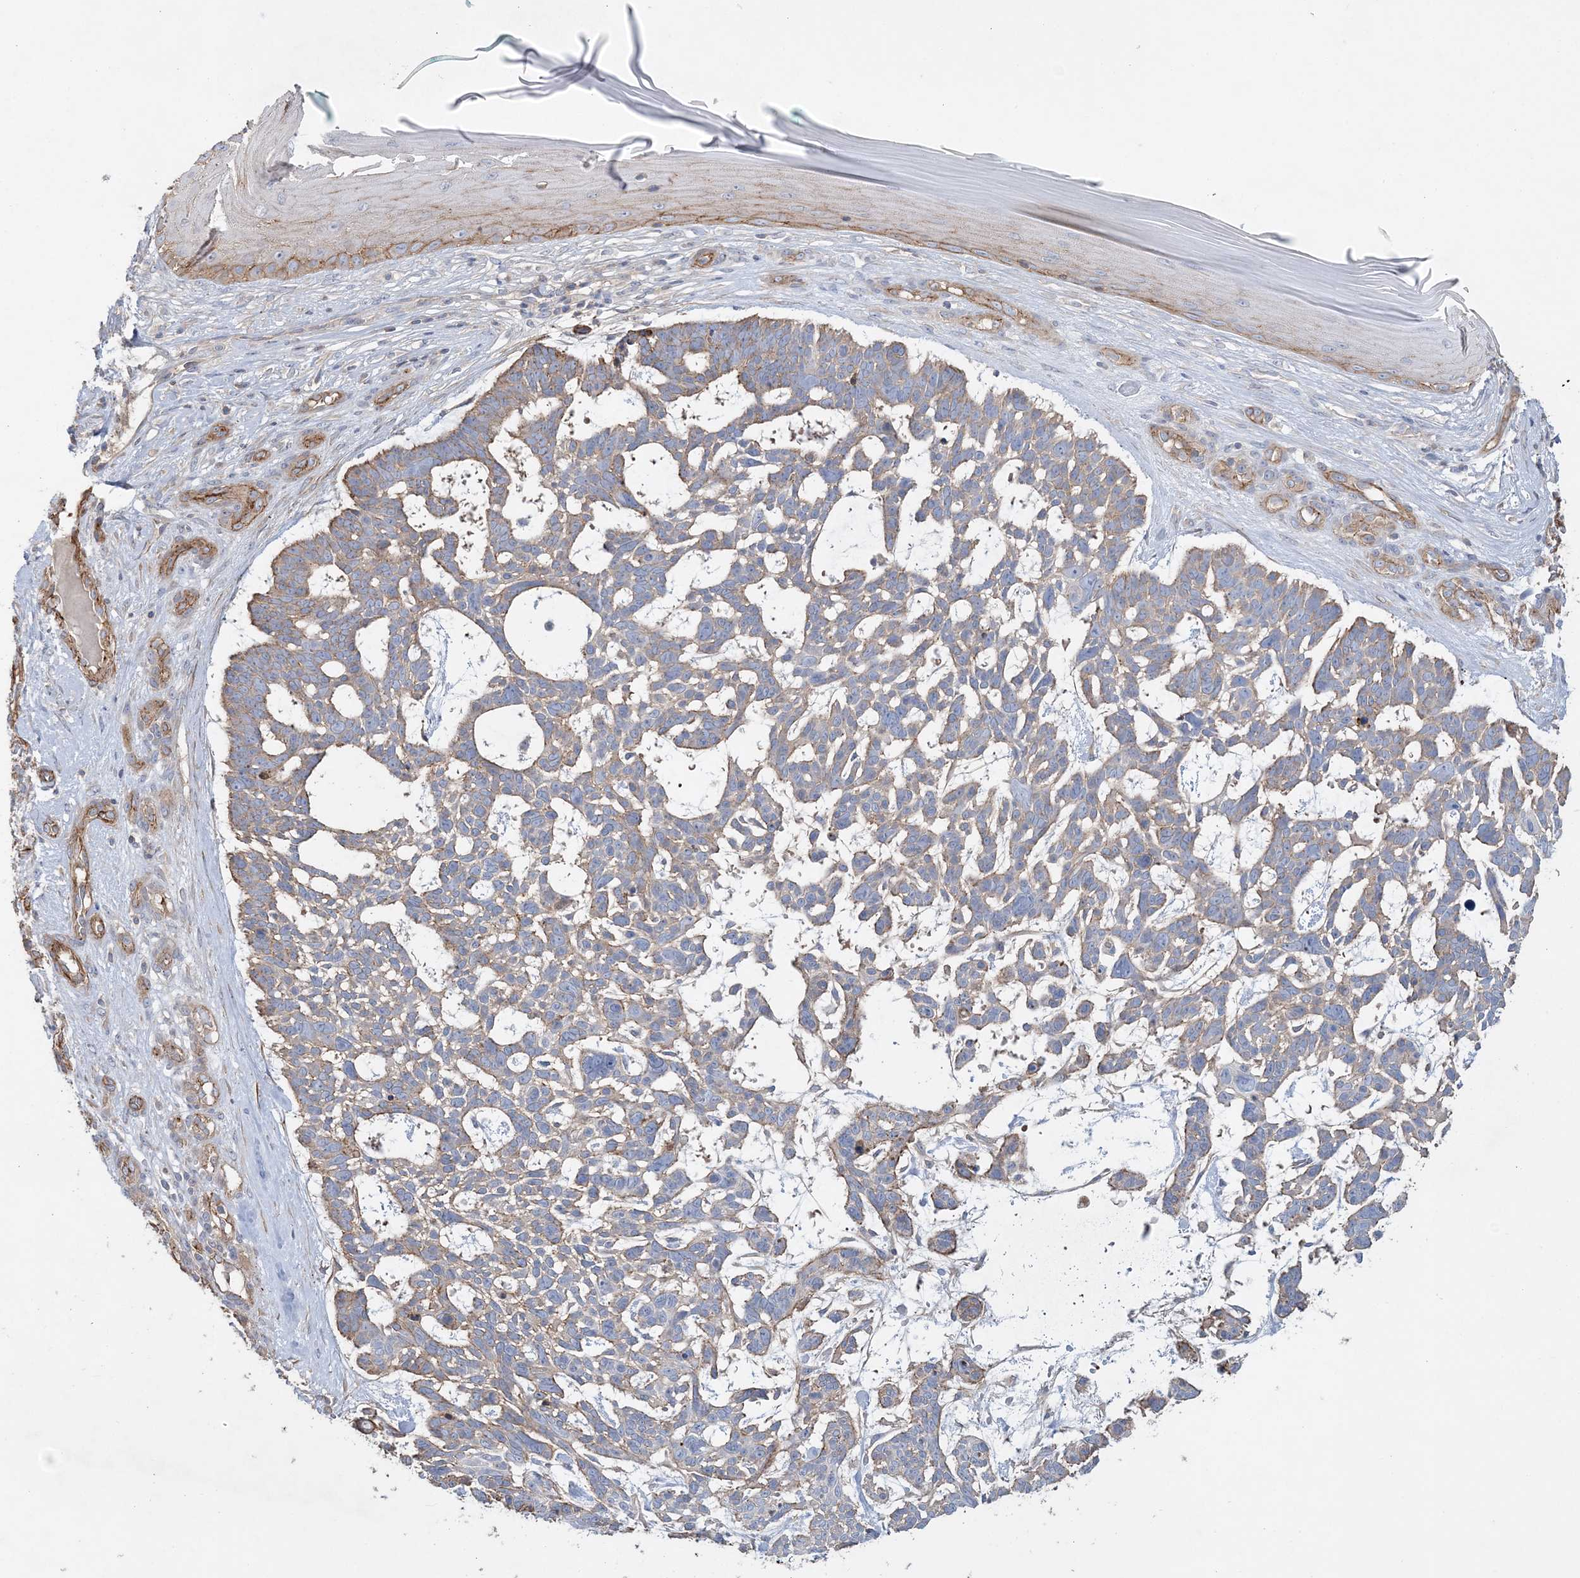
{"staining": {"intensity": "weak", "quantity": "25%-75%", "location": "cytoplasmic/membranous"}, "tissue": "skin cancer", "cell_type": "Tumor cells", "image_type": "cancer", "snomed": [{"axis": "morphology", "description": "Basal cell carcinoma"}, {"axis": "topography", "description": "Skin"}], "caption": "The photomicrograph displays staining of skin cancer (basal cell carcinoma), revealing weak cytoplasmic/membranous protein staining (brown color) within tumor cells.", "gene": "PIGC", "patient": {"sex": "male", "age": 88}}